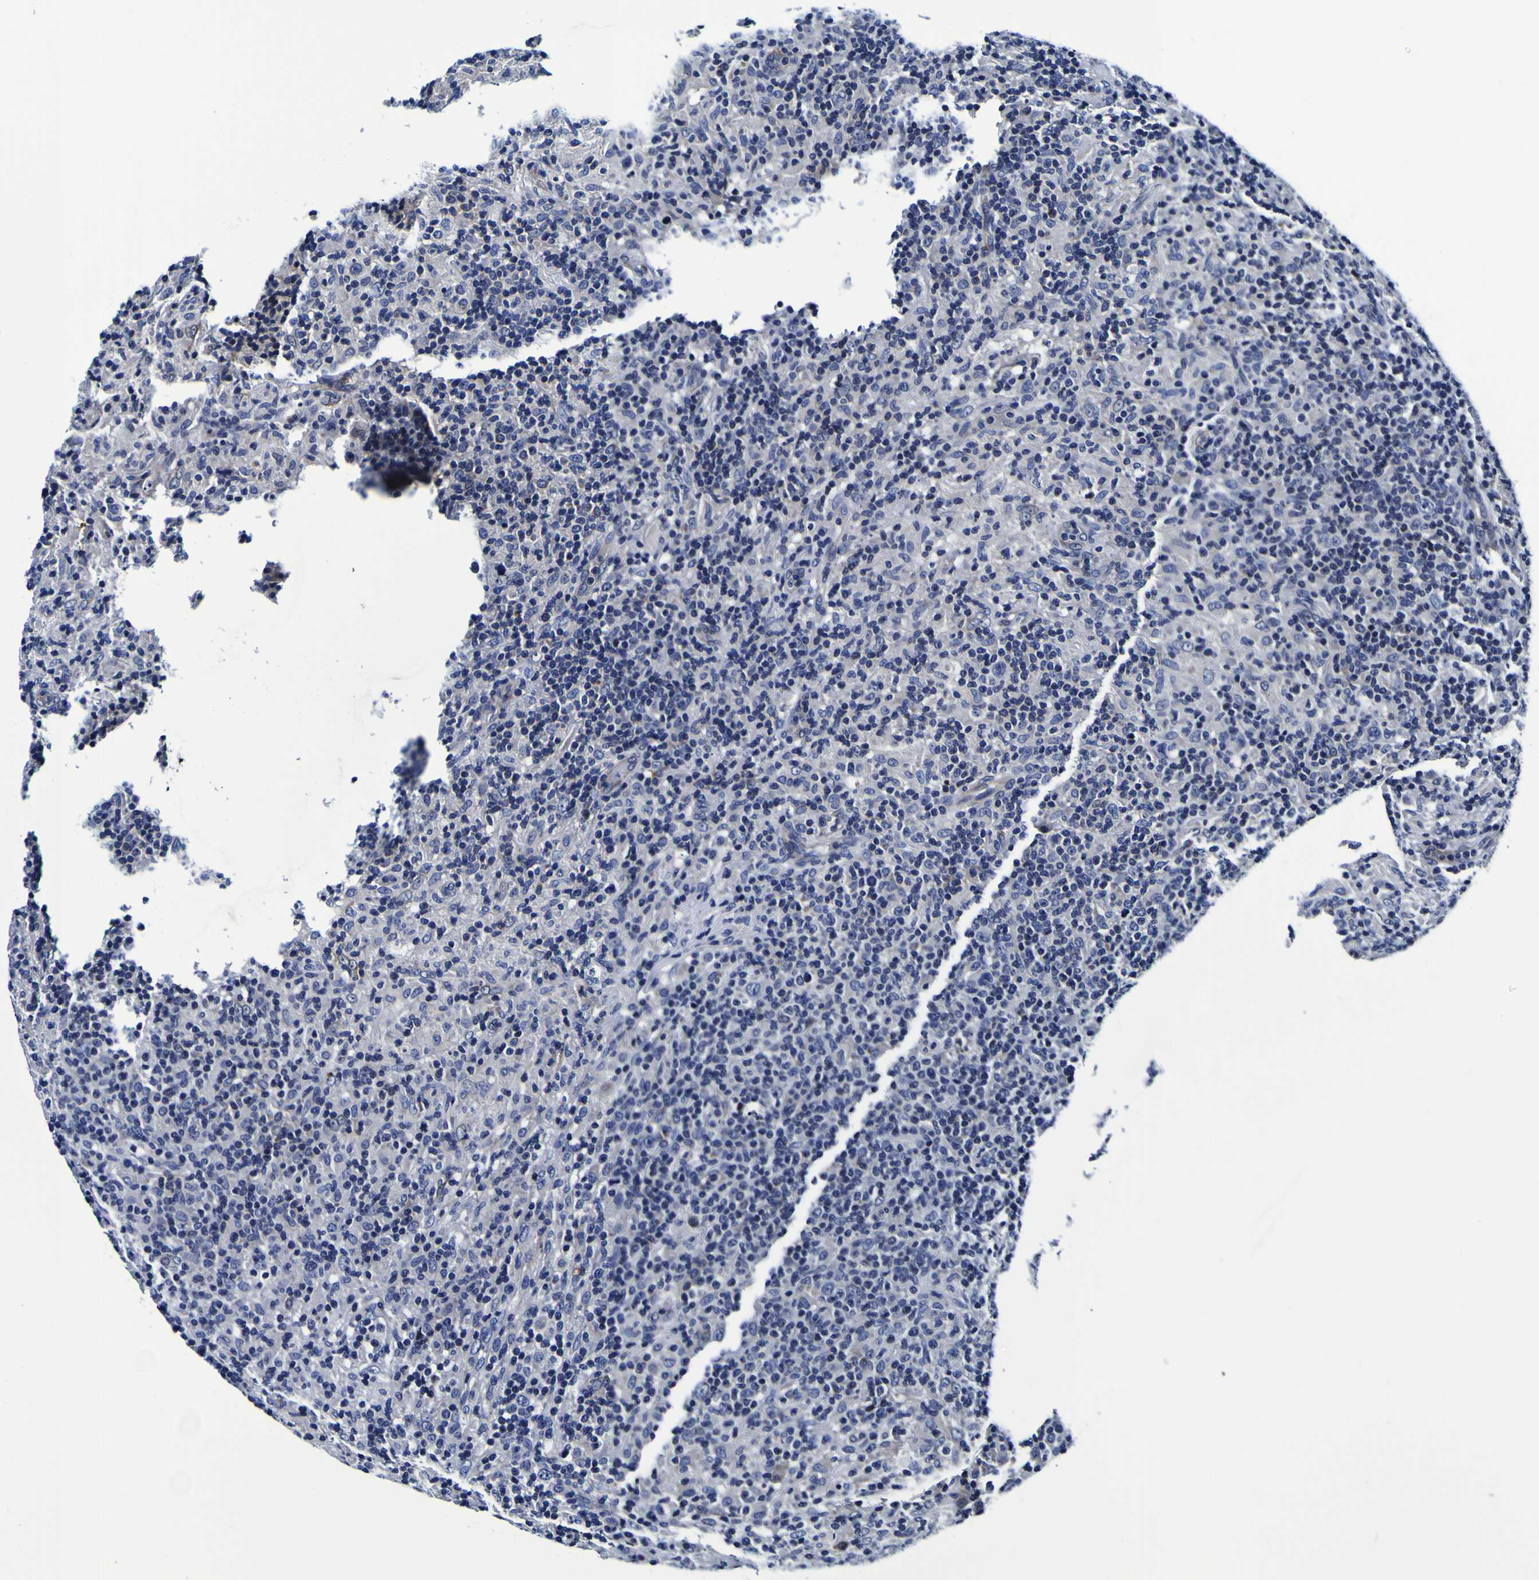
{"staining": {"intensity": "negative", "quantity": "none", "location": "none"}, "tissue": "lymphoma", "cell_type": "Tumor cells", "image_type": "cancer", "snomed": [{"axis": "morphology", "description": "Hodgkin's disease, NOS"}, {"axis": "topography", "description": "Lymph node"}], "caption": "DAB immunohistochemical staining of human lymphoma demonstrates no significant positivity in tumor cells. The staining is performed using DAB (3,3'-diaminobenzidine) brown chromogen with nuclei counter-stained in using hematoxylin.", "gene": "PDLIM4", "patient": {"sex": "male", "age": 70}}